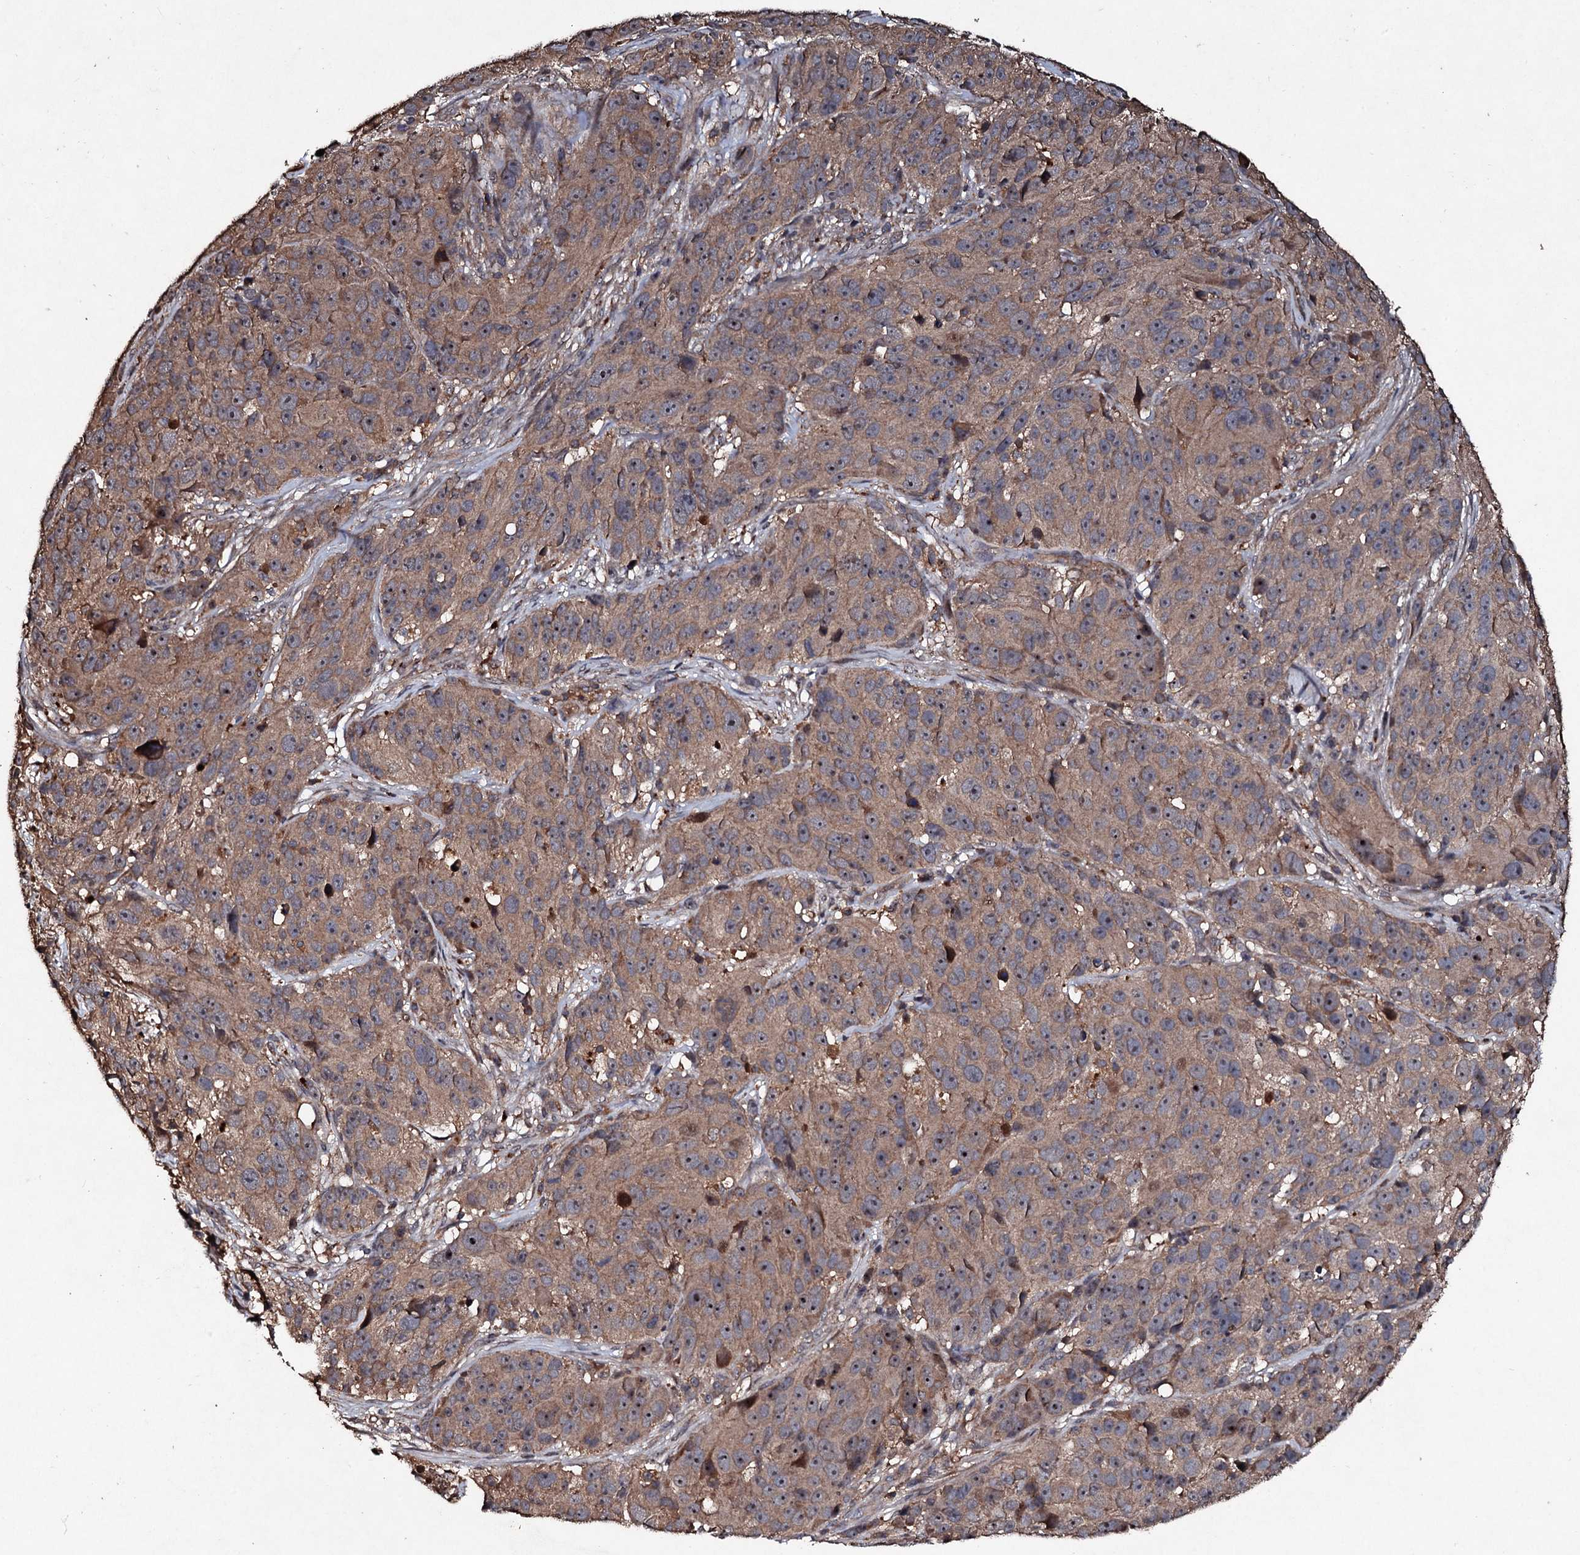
{"staining": {"intensity": "weak", "quantity": "25%-75%", "location": "cytoplasmic/membranous"}, "tissue": "melanoma", "cell_type": "Tumor cells", "image_type": "cancer", "snomed": [{"axis": "morphology", "description": "Malignant melanoma, NOS"}, {"axis": "topography", "description": "Skin"}], "caption": "Immunohistochemistry image of human melanoma stained for a protein (brown), which displays low levels of weak cytoplasmic/membranous expression in about 25%-75% of tumor cells.", "gene": "KERA", "patient": {"sex": "male", "age": 84}}